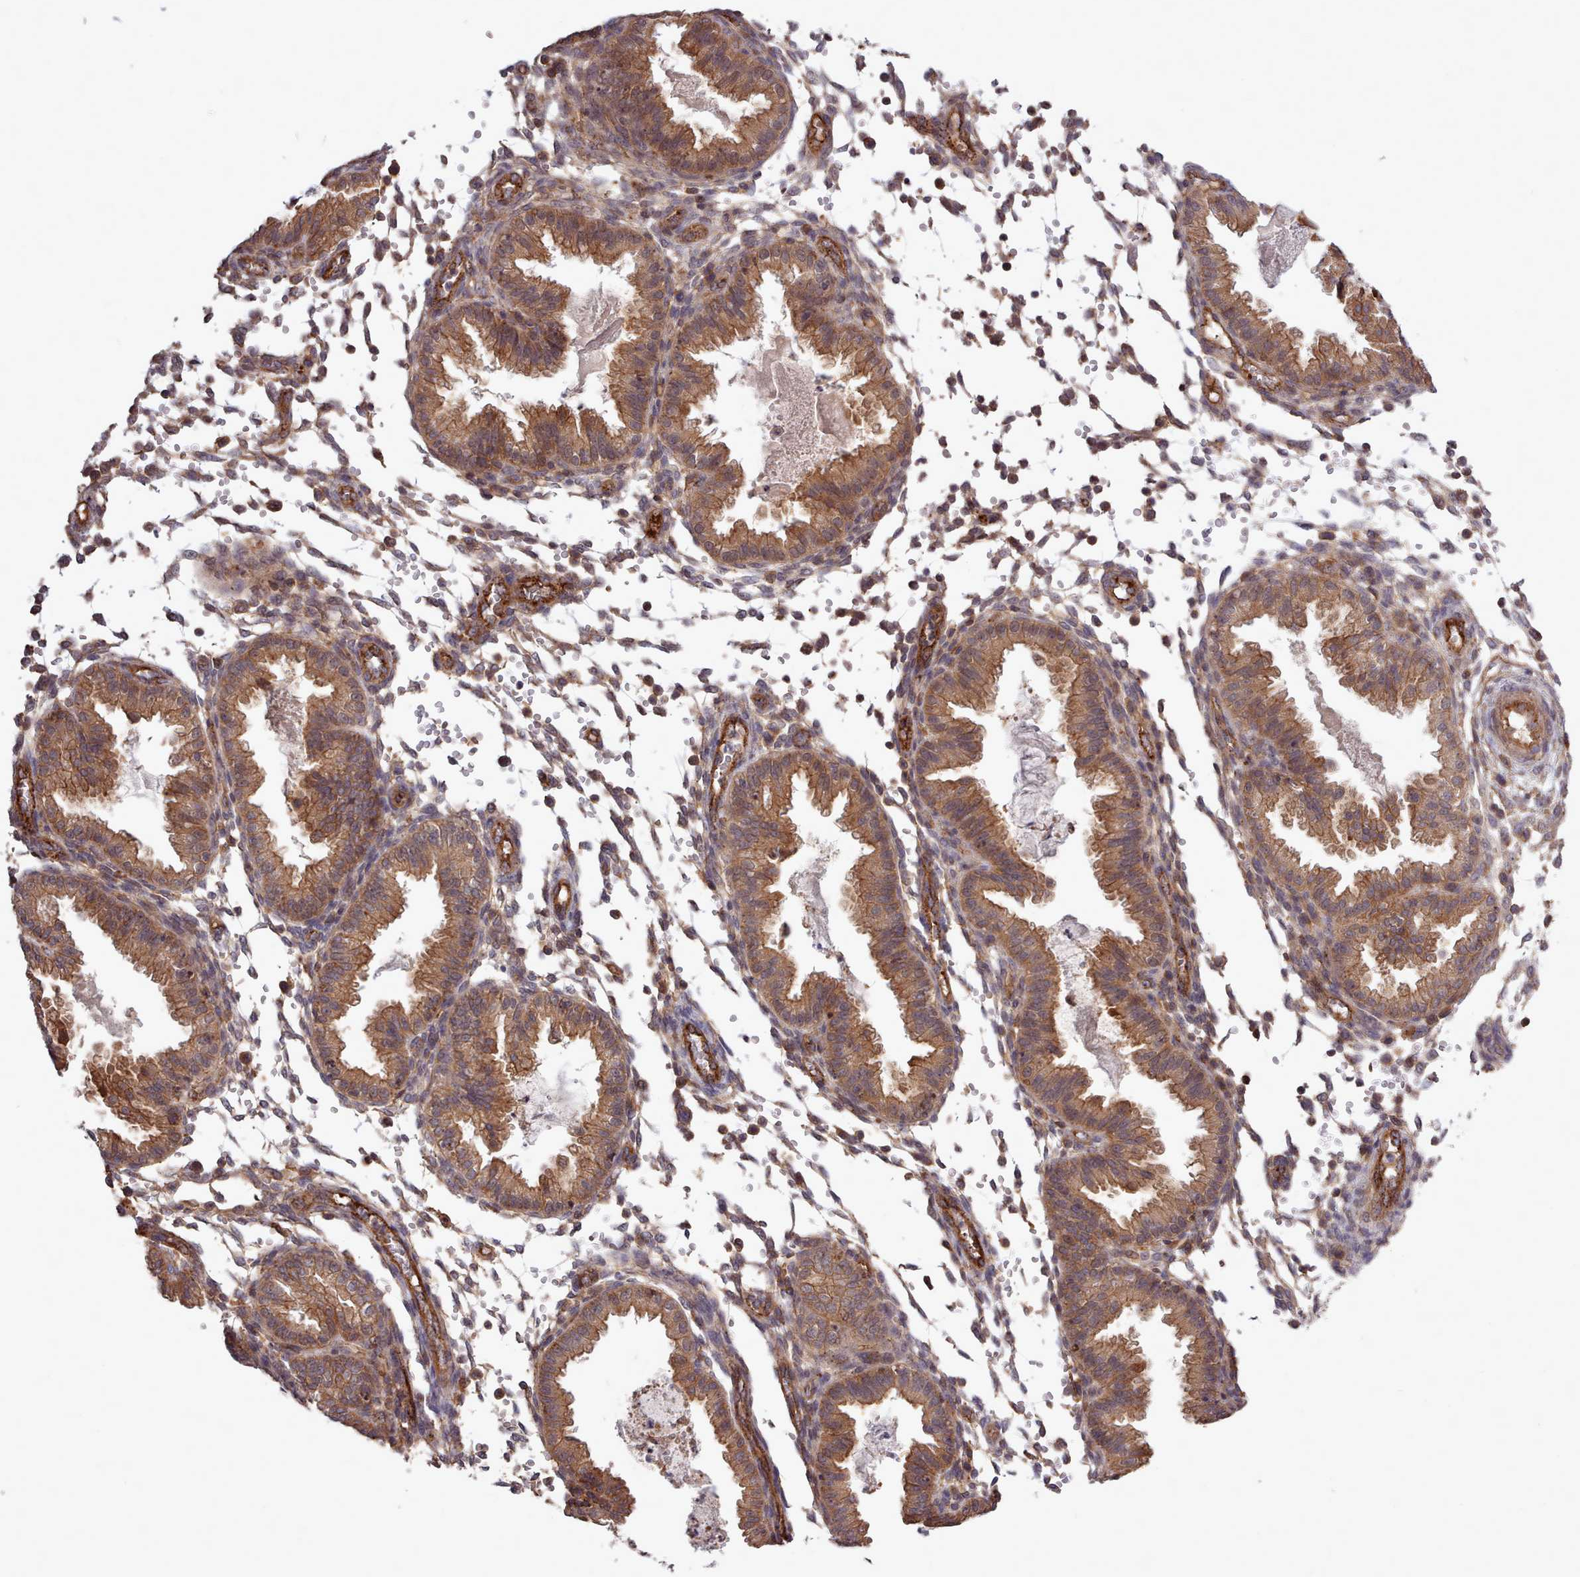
{"staining": {"intensity": "weak", "quantity": ">75%", "location": "cytoplasmic/membranous"}, "tissue": "endometrium", "cell_type": "Cells in endometrial stroma", "image_type": "normal", "snomed": [{"axis": "morphology", "description": "Normal tissue, NOS"}, {"axis": "topography", "description": "Endometrium"}], "caption": "IHC photomicrograph of benign endometrium stained for a protein (brown), which demonstrates low levels of weak cytoplasmic/membranous staining in approximately >75% of cells in endometrial stroma.", "gene": "STUB1", "patient": {"sex": "female", "age": 33}}